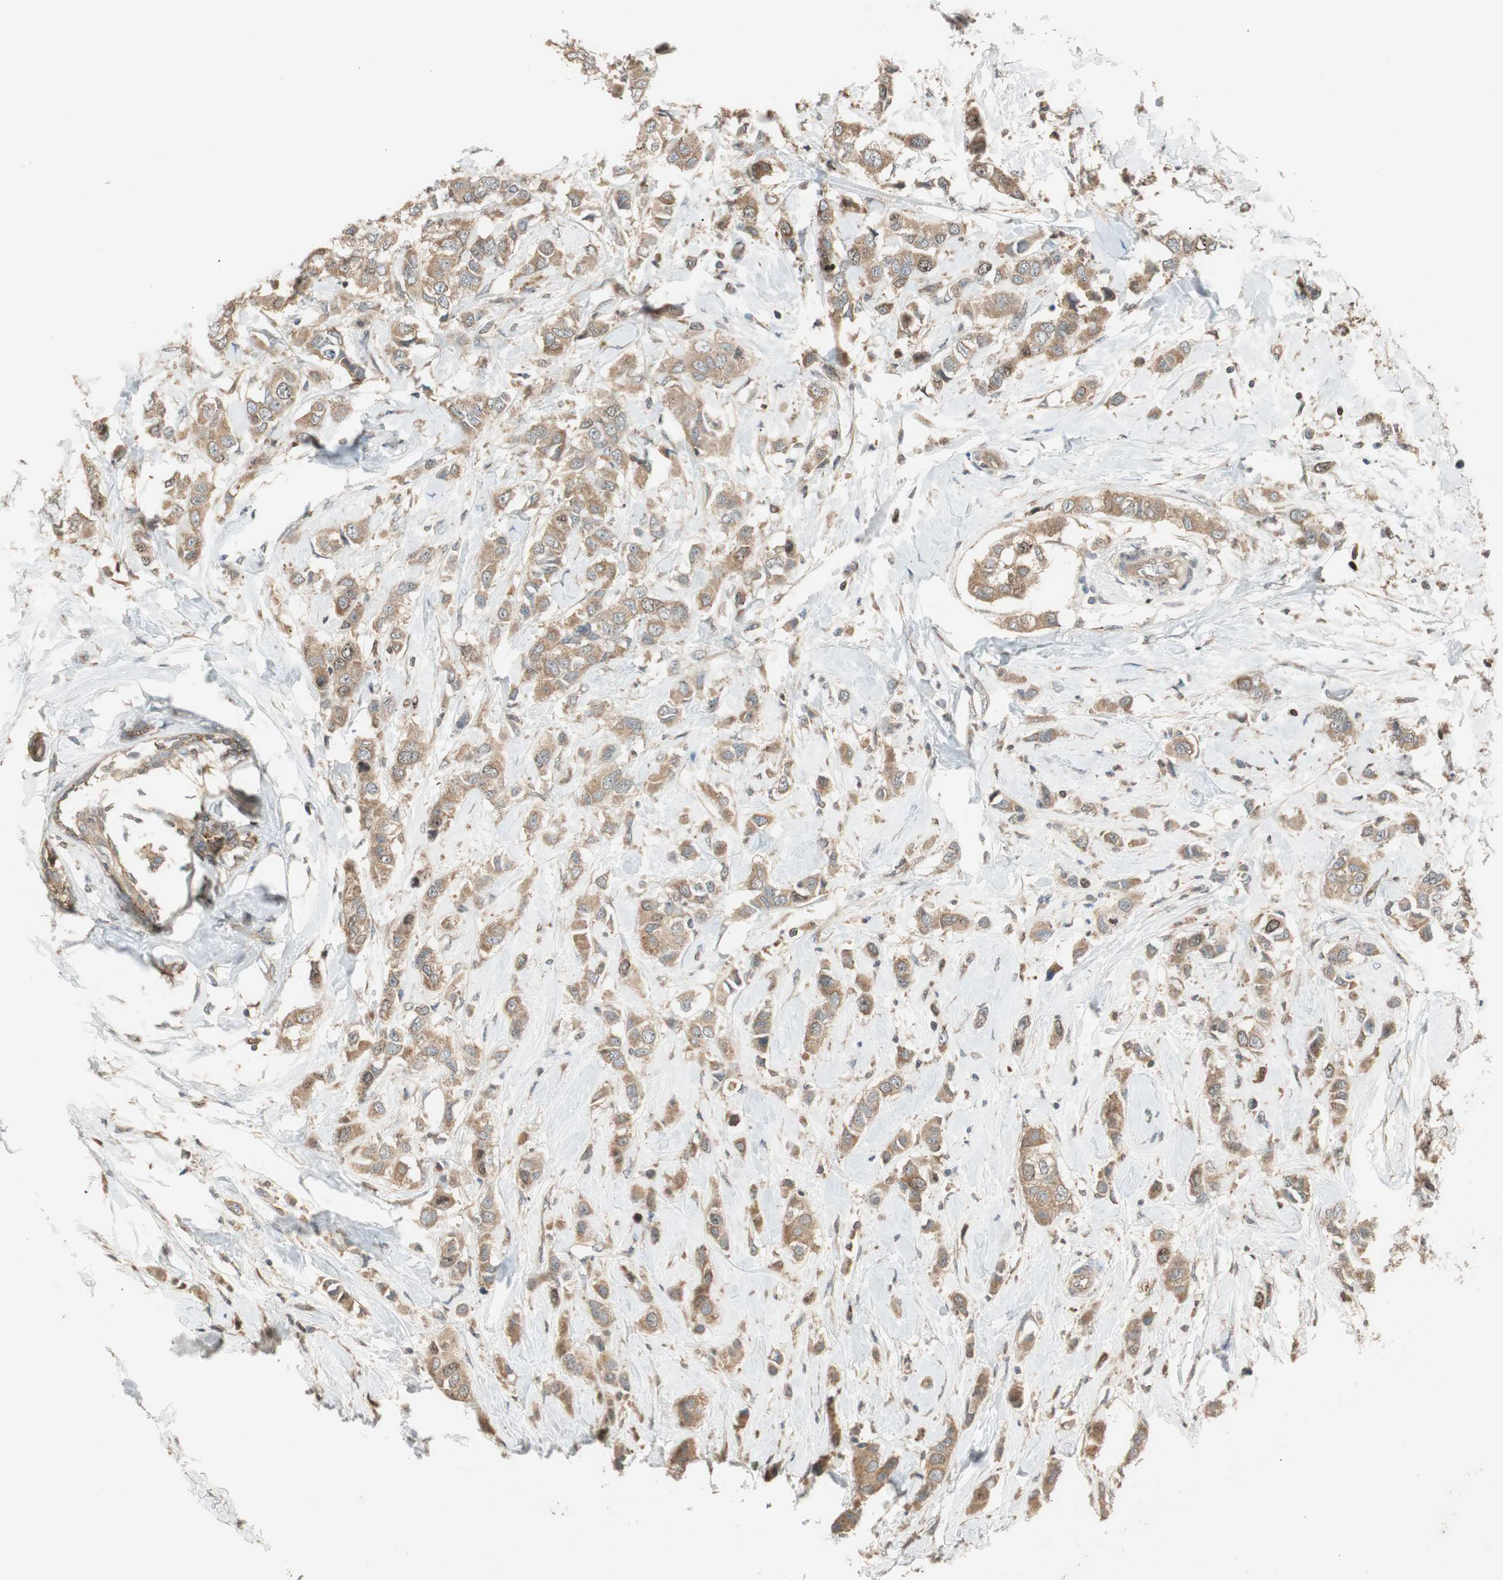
{"staining": {"intensity": "moderate", "quantity": ">75%", "location": "cytoplasmic/membranous"}, "tissue": "breast cancer", "cell_type": "Tumor cells", "image_type": "cancer", "snomed": [{"axis": "morphology", "description": "Duct carcinoma"}, {"axis": "topography", "description": "Breast"}], "caption": "This photomicrograph exhibits immunohistochemistry staining of infiltrating ductal carcinoma (breast), with medium moderate cytoplasmic/membranous expression in about >75% of tumor cells.", "gene": "ATP6AP2", "patient": {"sex": "female", "age": 50}}